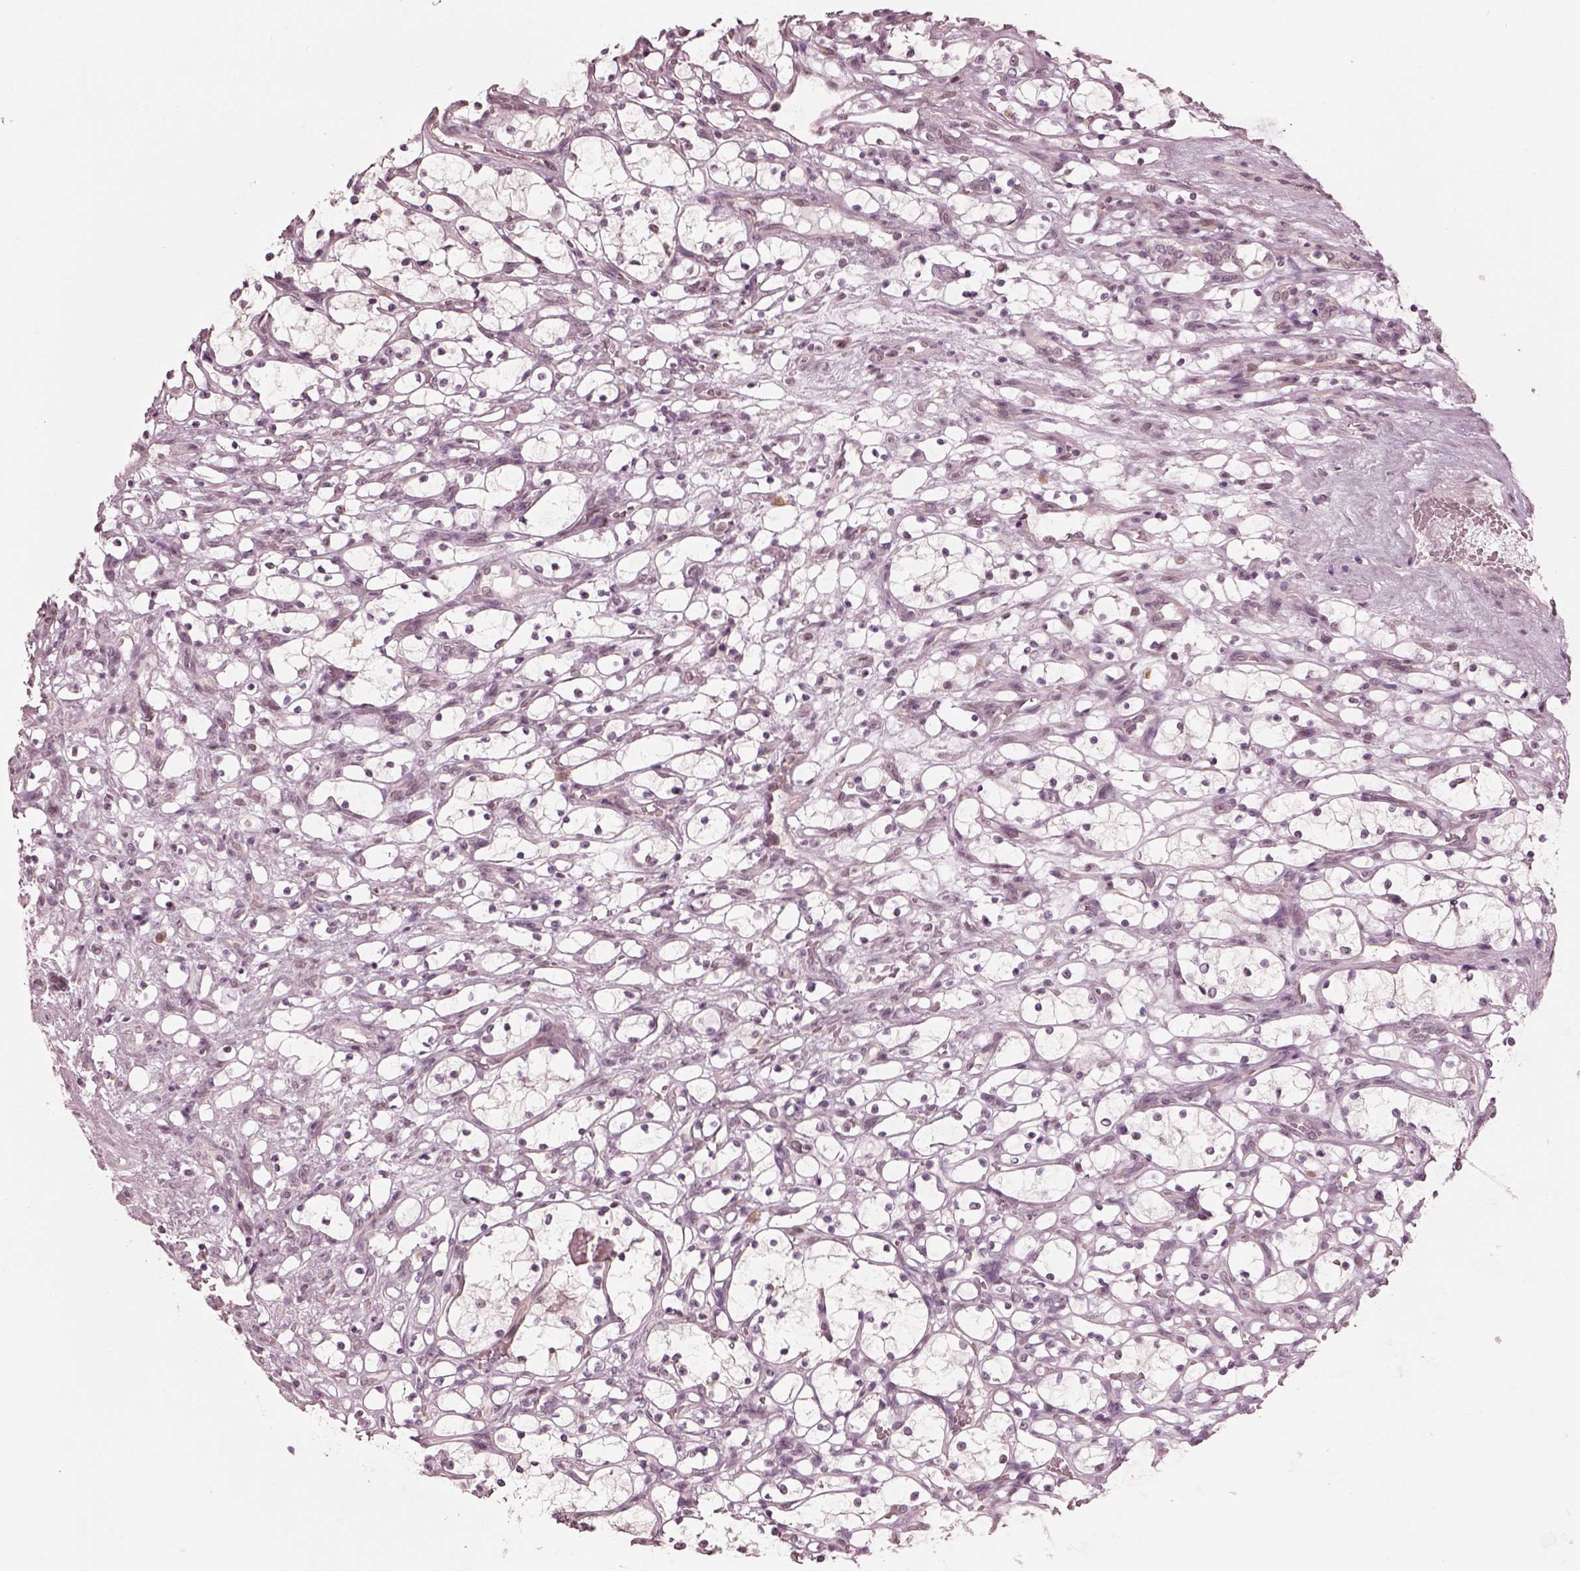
{"staining": {"intensity": "negative", "quantity": "none", "location": "none"}, "tissue": "renal cancer", "cell_type": "Tumor cells", "image_type": "cancer", "snomed": [{"axis": "morphology", "description": "Adenocarcinoma, NOS"}, {"axis": "topography", "description": "Kidney"}], "caption": "Tumor cells are negative for brown protein staining in renal adenocarcinoma.", "gene": "RPGRIP1", "patient": {"sex": "female", "age": 69}}